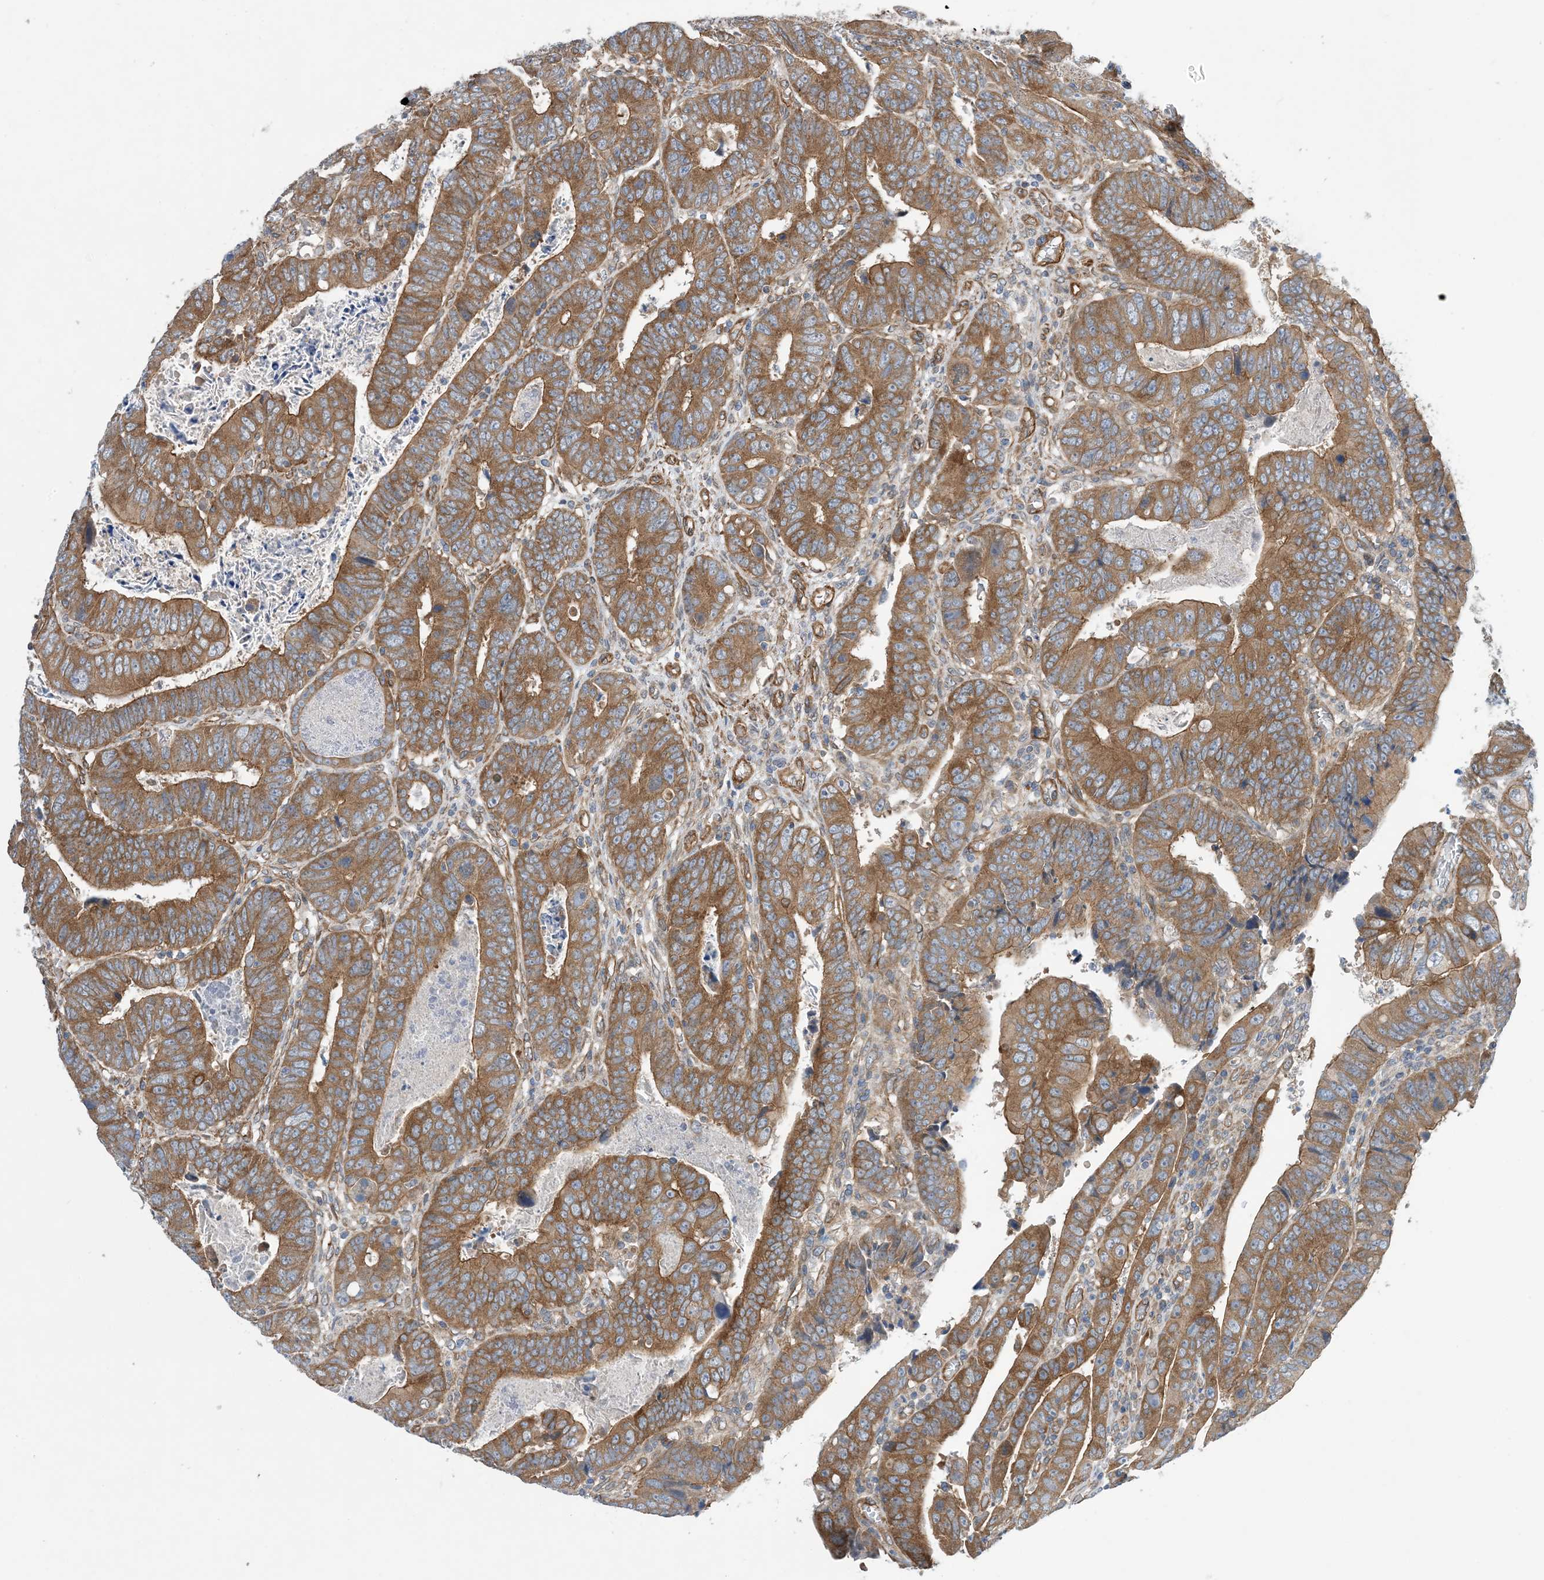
{"staining": {"intensity": "moderate", "quantity": ">75%", "location": "cytoplasmic/membranous"}, "tissue": "colorectal cancer", "cell_type": "Tumor cells", "image_type": "cancer", "snomed": [{"axis": "morphology", "description": "Normal tissue, NOS"}, {"axis": "morphology", "description": "Adenocarcinoma, NOS"}, {"axis": "topography", "description": "Rectum"}], "caption": "Colorectal cancer (adenocarcinoma) tissue reveals moderate cytoplasmic/membranous positivity in approximately >75% of tumor cells, visualized by immunohistochemistry.", "gene": "EHBP1", "patient": {"sex": "female", "age": 65}}